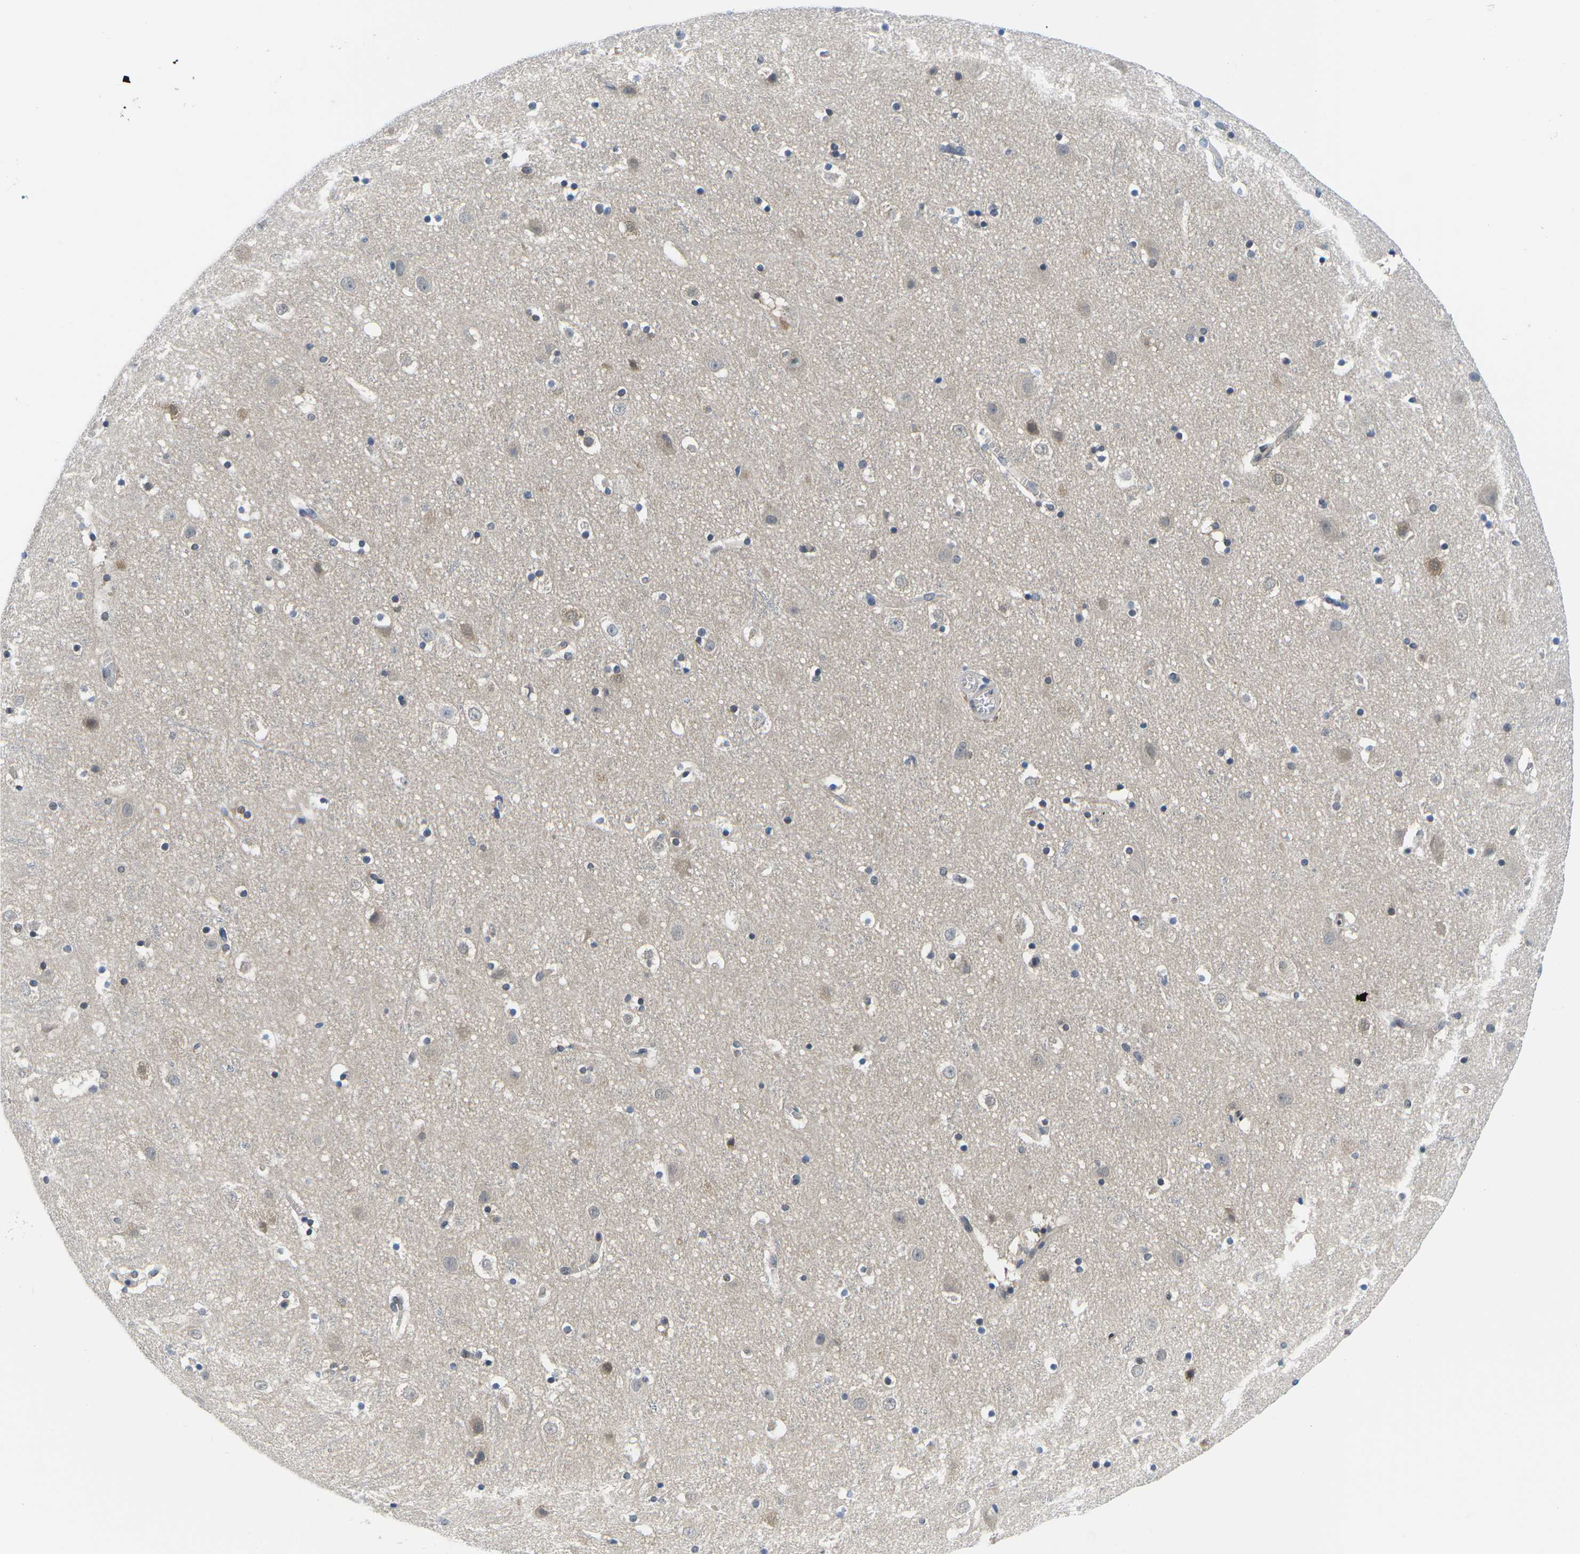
{"staining": {"intensity": "negative", "quantity": "none", "location": "none"}, "tissue": "cerebral cortex", "cell_type": "Endothelial cells", "image_type": "normal", "snomed": [{"axis": "morphology", "description": "Normal tissue, NOS"}, {"axis": "topography", "description": "Cerebral cortex"}], "caption": "A photomicrograph of cerebral cortex stained for a protein exhibits no brown staining in endothelial cells.", "gene": "UBA7", "patient": {"sex": "male", "age": 45}}